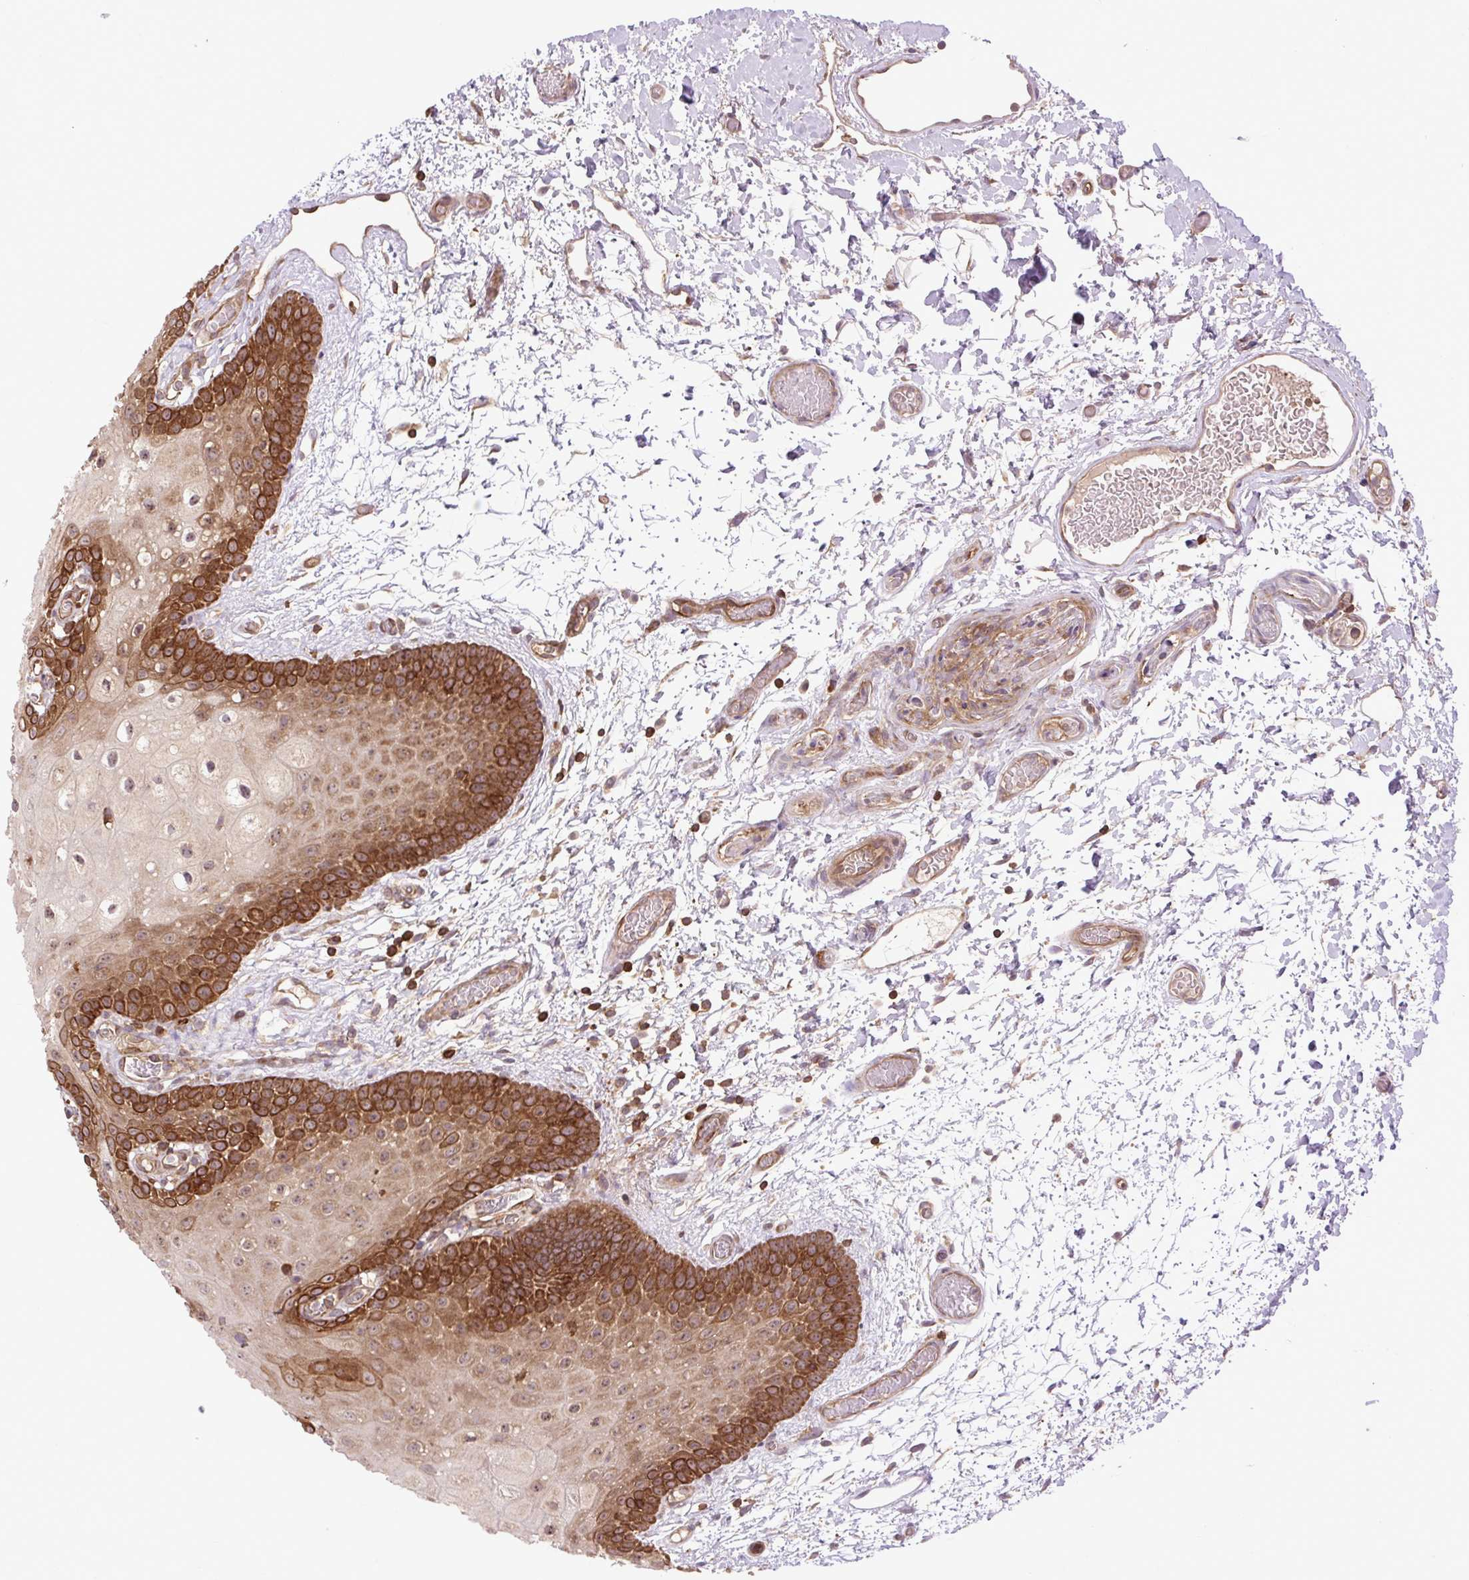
{"staining": {"intensity": "strong", "quantity": ">75%", "location": "cytoplasmic/membranous"}, "tissue": "oral mucosa", "cell_type": "Squamous epithelial cells", "image_type": "normal", "snomed": [{"axis": "morphology", "description": "Normal tissue, NOS"}, {"axis": "morphology", "description": "Squamous cell carcinoma, NOS"}, {"axis": "topography", "description": "Oral tissue"}, {"axis": "topography", "description": "Tounge, NOS"}, {"axis": "topography", "description": "Head-Neck"}], "caption": "Brown immunohistochemical staining in benign human oral mucosa demonstrates strong cytoplasmic/membranous positivity in about >75% of squamous epithelial cells.", "gene": "PLCG1", "patient": {"sex": "male", "age": 76}}